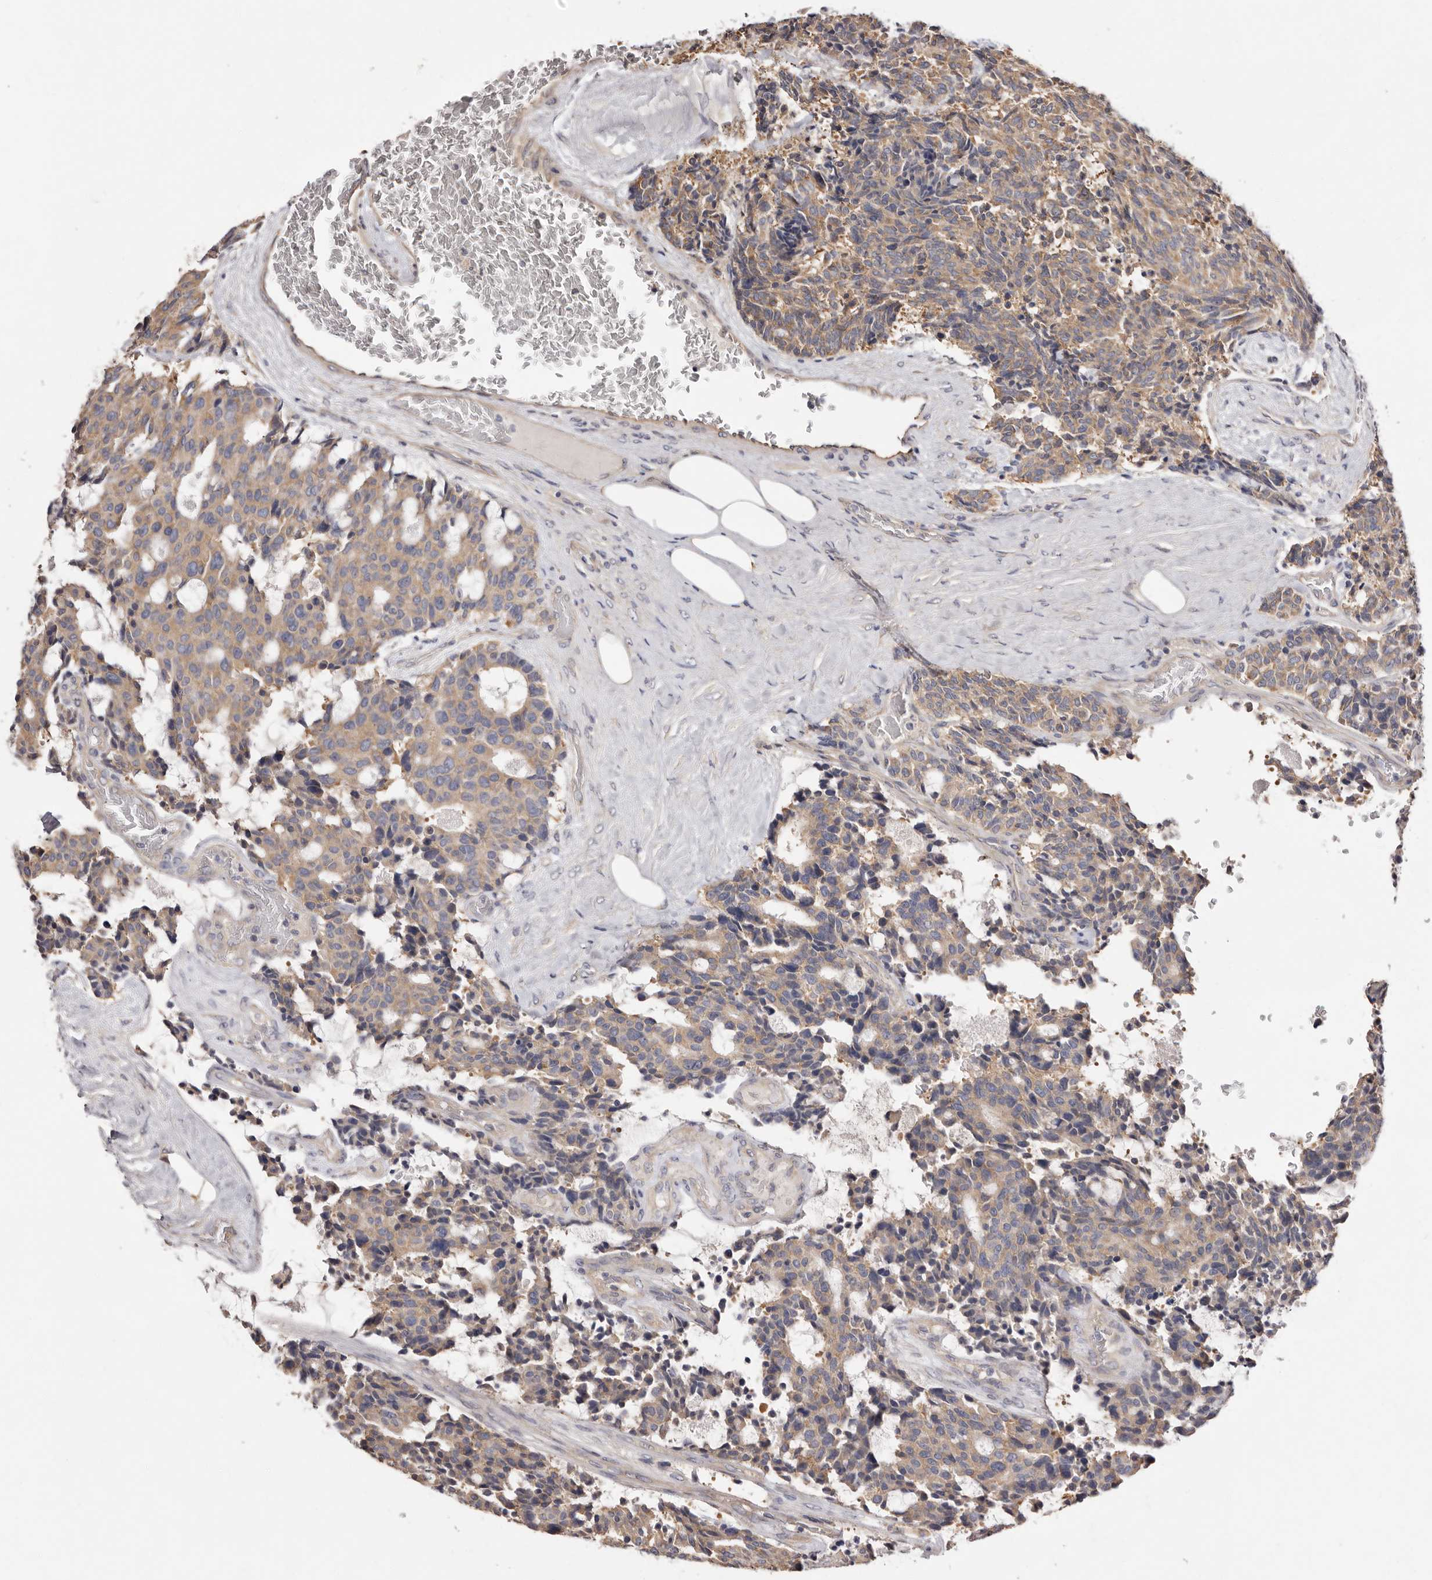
{"staining": {"intensity": "weak", "quantity": "25%-75%", "location": "cytoplasmic/membranous"}, "tissue": "carcinoid", "cell_type": "Tumor cells", "image_type": "cancer", "snomed": [{"axis": "morphology", "description": "Carcinoid, malignant, NOS"}, {"axis": "topography", "description": "Pancreas"}], "caption": "Human carcinoid stained with a protein marker exhibits weak staining in tumor cells.", "gene": "FAM167B", "patient": {"sex": "female", "age": 54}}